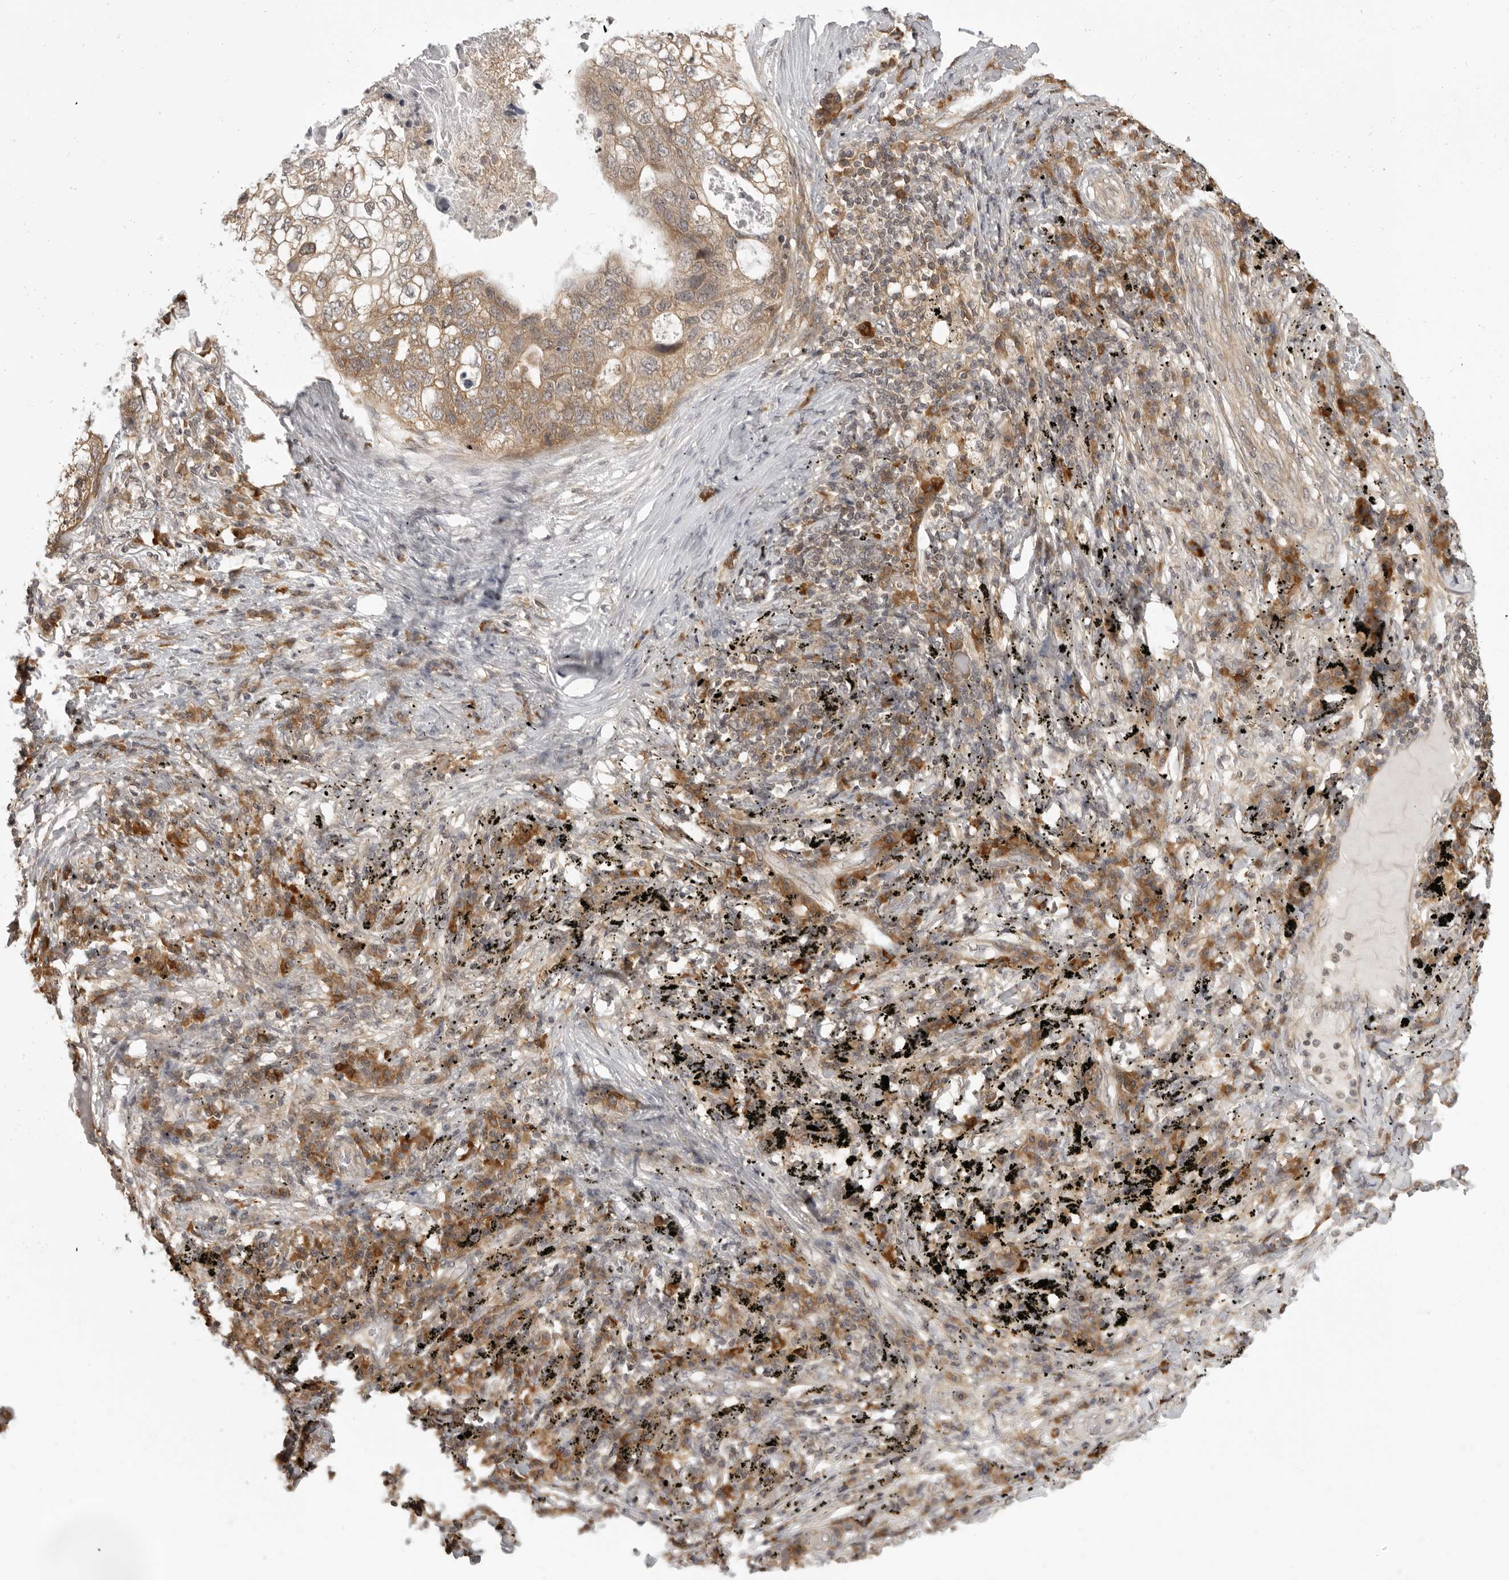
{"staining": {"intensity": "moderate", "quantity": ">75%", "location": "cytoplasmic/membranous"}, "tissue": "lung cancer", "cell_type": "Tumor cells", "image_type": "cancer", "snomed": [{"axis": "morphology", "description": "Squamous cell carcinoma, NOS"}, {"axis": "topography", "description": "Lung"}], "caption": "Squamous cell carcinoma (lung) stained with immunohistochemistry (IHC) shows moderate cytoplasmic/membranous expression in about >75% of tumor cells. The staining was performed using DAB (3,3'-diaminobenzidine) to visualize the protein expression in brown, while the nuclei were stained in blue with hematoxylin (Magnification: 20x).", "gene": "PRRC2A", "patient": {"sex": "female", "age": 63}}